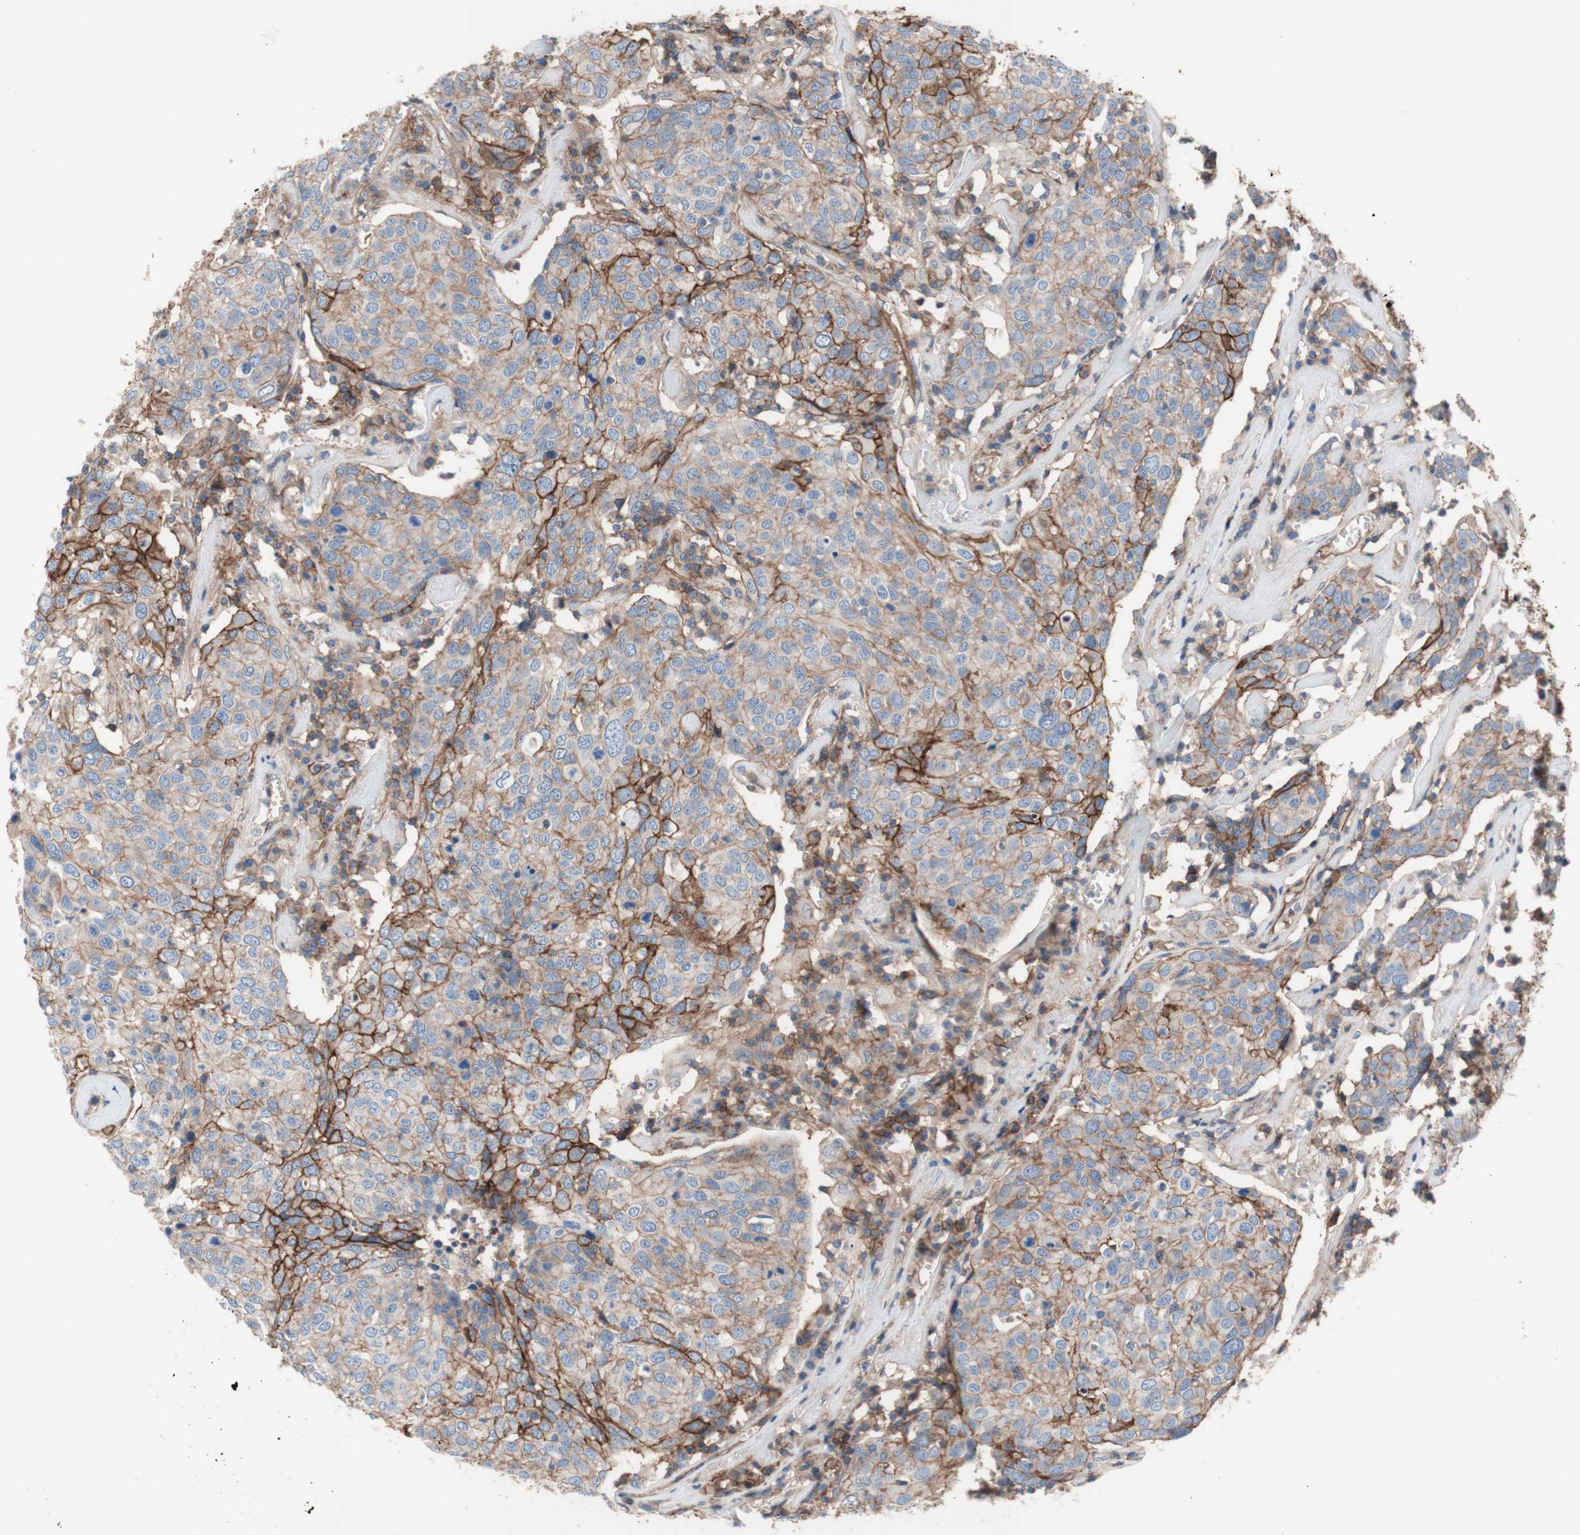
{"staining": {"intensity": "moderate", "quantity": ">75%", "location": "cytoplasmic/membranous"}, "tissue": "head and neck cancer", "cell_type": "Tumor cells", "image_type": "cancer", "snomed": [{"axis": "morphology", "description": "Adenocarcinoma, NOS"}, {"axis": "topography", "description": "Salivary gland"}, {"axis": "topography", "description": "Head-Neck"}], "caption": "A micrograph of human head and neck adenocarcinoma stained for a protein exhibits moderate cytoplasmic/membranous brown staining in tumor cells.", "gene": "CD46", "patient": {"sex": "female", "age": 65}}